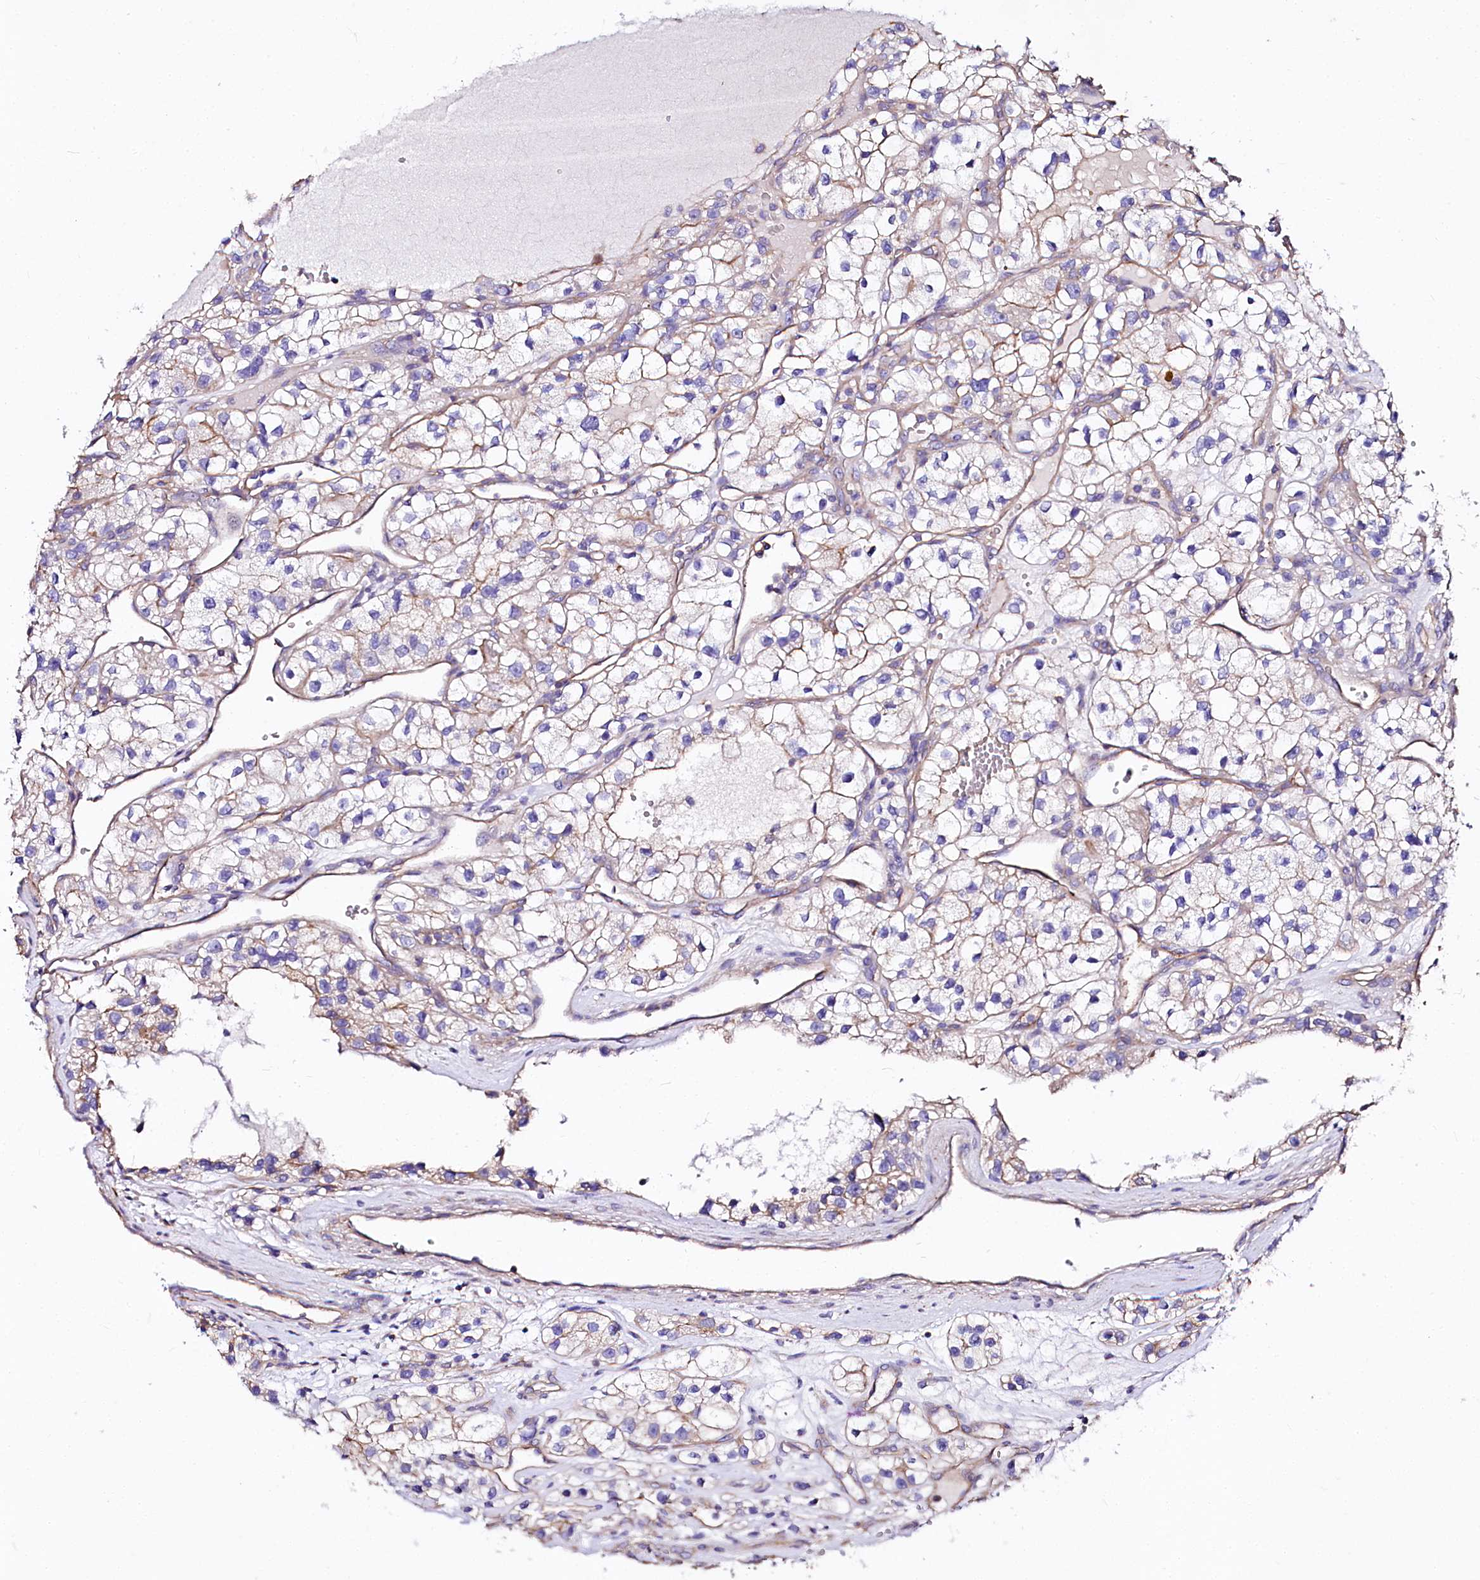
{"staining": {"intensity": "weak", "quantity": ">75%", "location": "cytoplasmic/membranous"}, "tissue": "renal cancer", "cell_type": "Tumor cells", "image_type": "cancer", "snomed": [{"axis": "morphology", "description": "Adenocarcinoma, NOS"}, {"axis": "topography", "description": "Kidney"}], "caption": "Renal cancer stained for a protein (brown) reveals weak cytoplasmic/membranous positive positivity in about >75% of tumor cells.", "gene": "FCHSD2", "patient": {"sex": "female", "age": 57}}